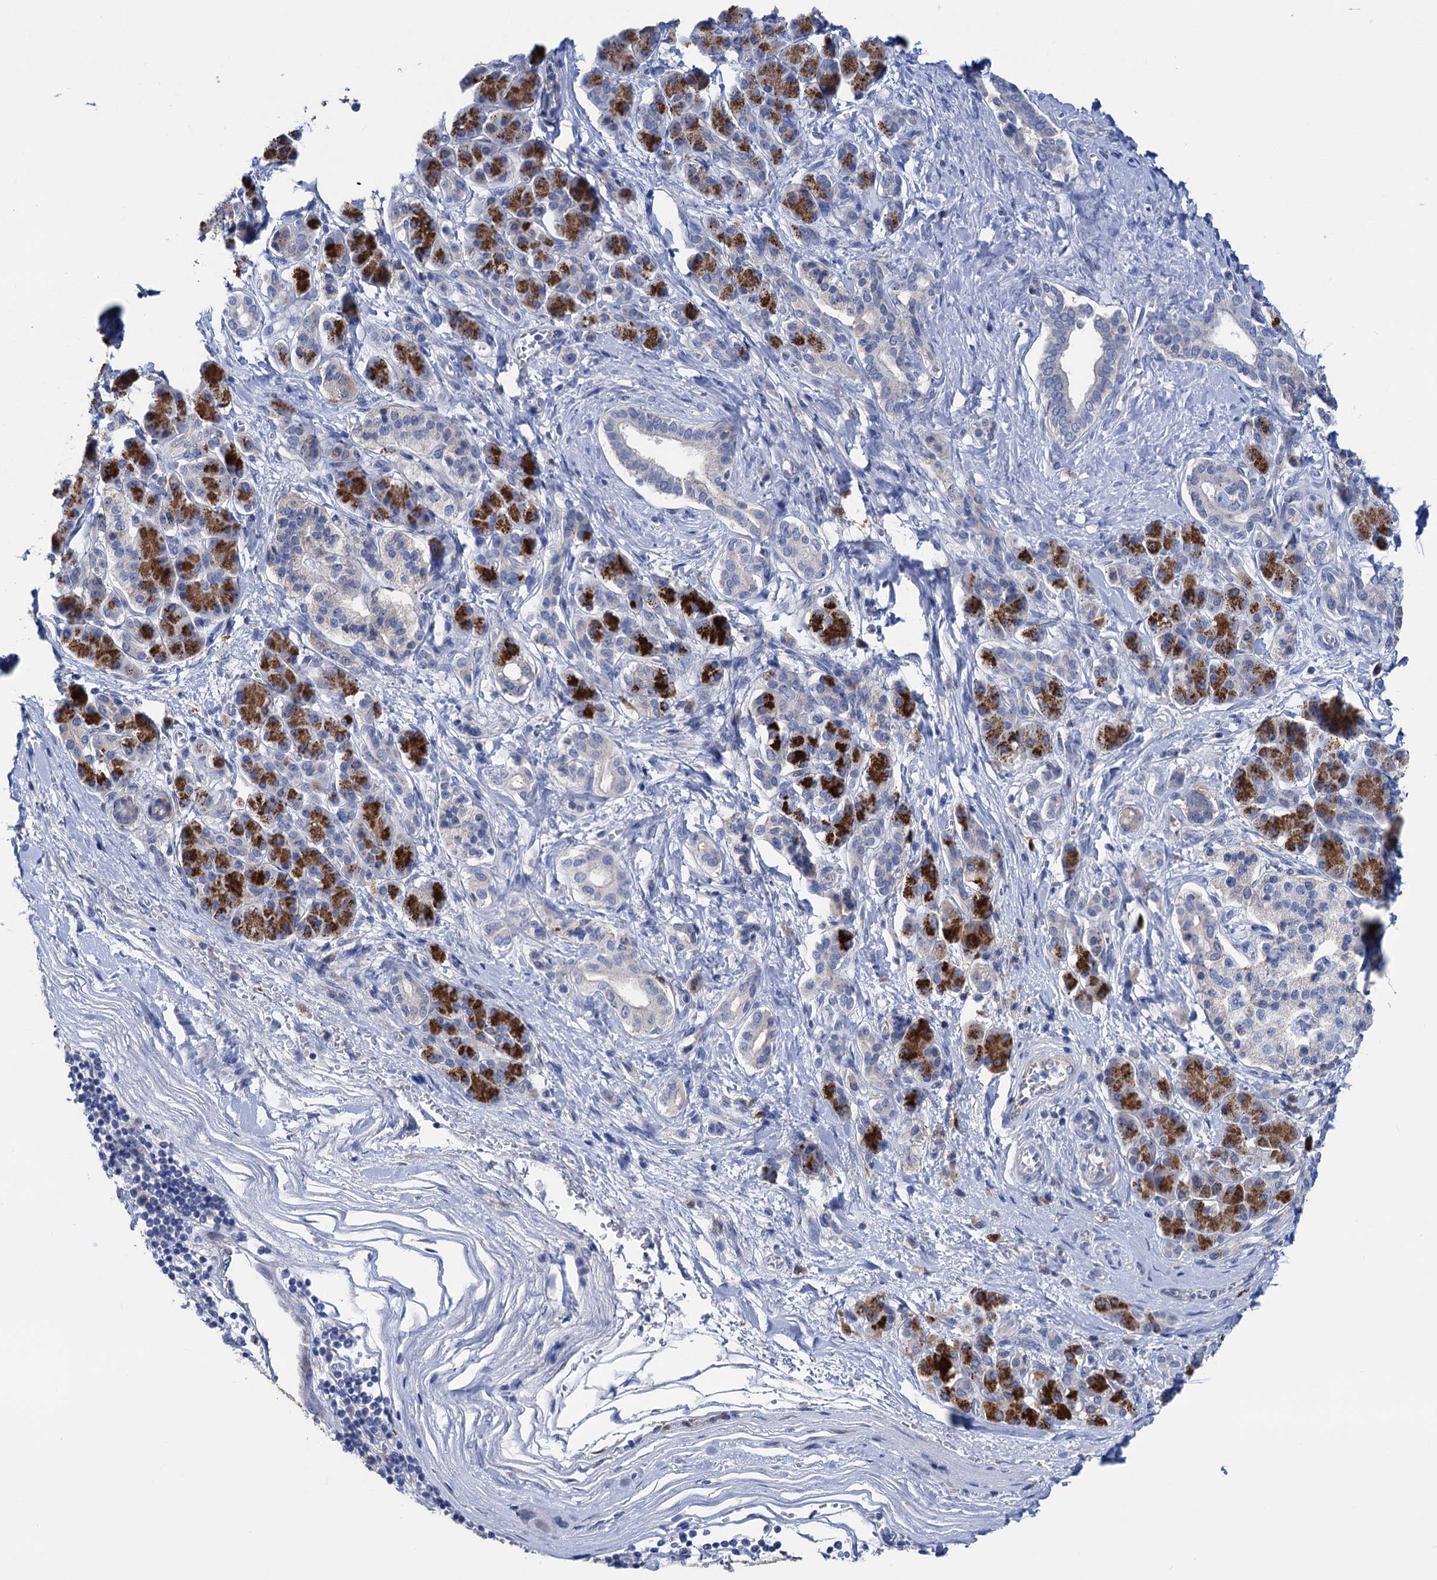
{"staining": {"intensity": "negative", "quantity": "none", "location": "none"}, "tissue": "pancreatic cancer", "cell_type": "Tumor cells", "image_type": "cancer", "snomed": [{"axis": "morphology", "description": "Adenocarcinoma, NOS"}, {"axis": "topography", "description": "Pancreas"}], "caption": "DAB immunohistochemical staining of human pancreatic cancer (adenocarcinoma) shows no significant expression in tumor cells.", "gene": "ZNRD2", "patient": {"sex": "female", "age": 61}}